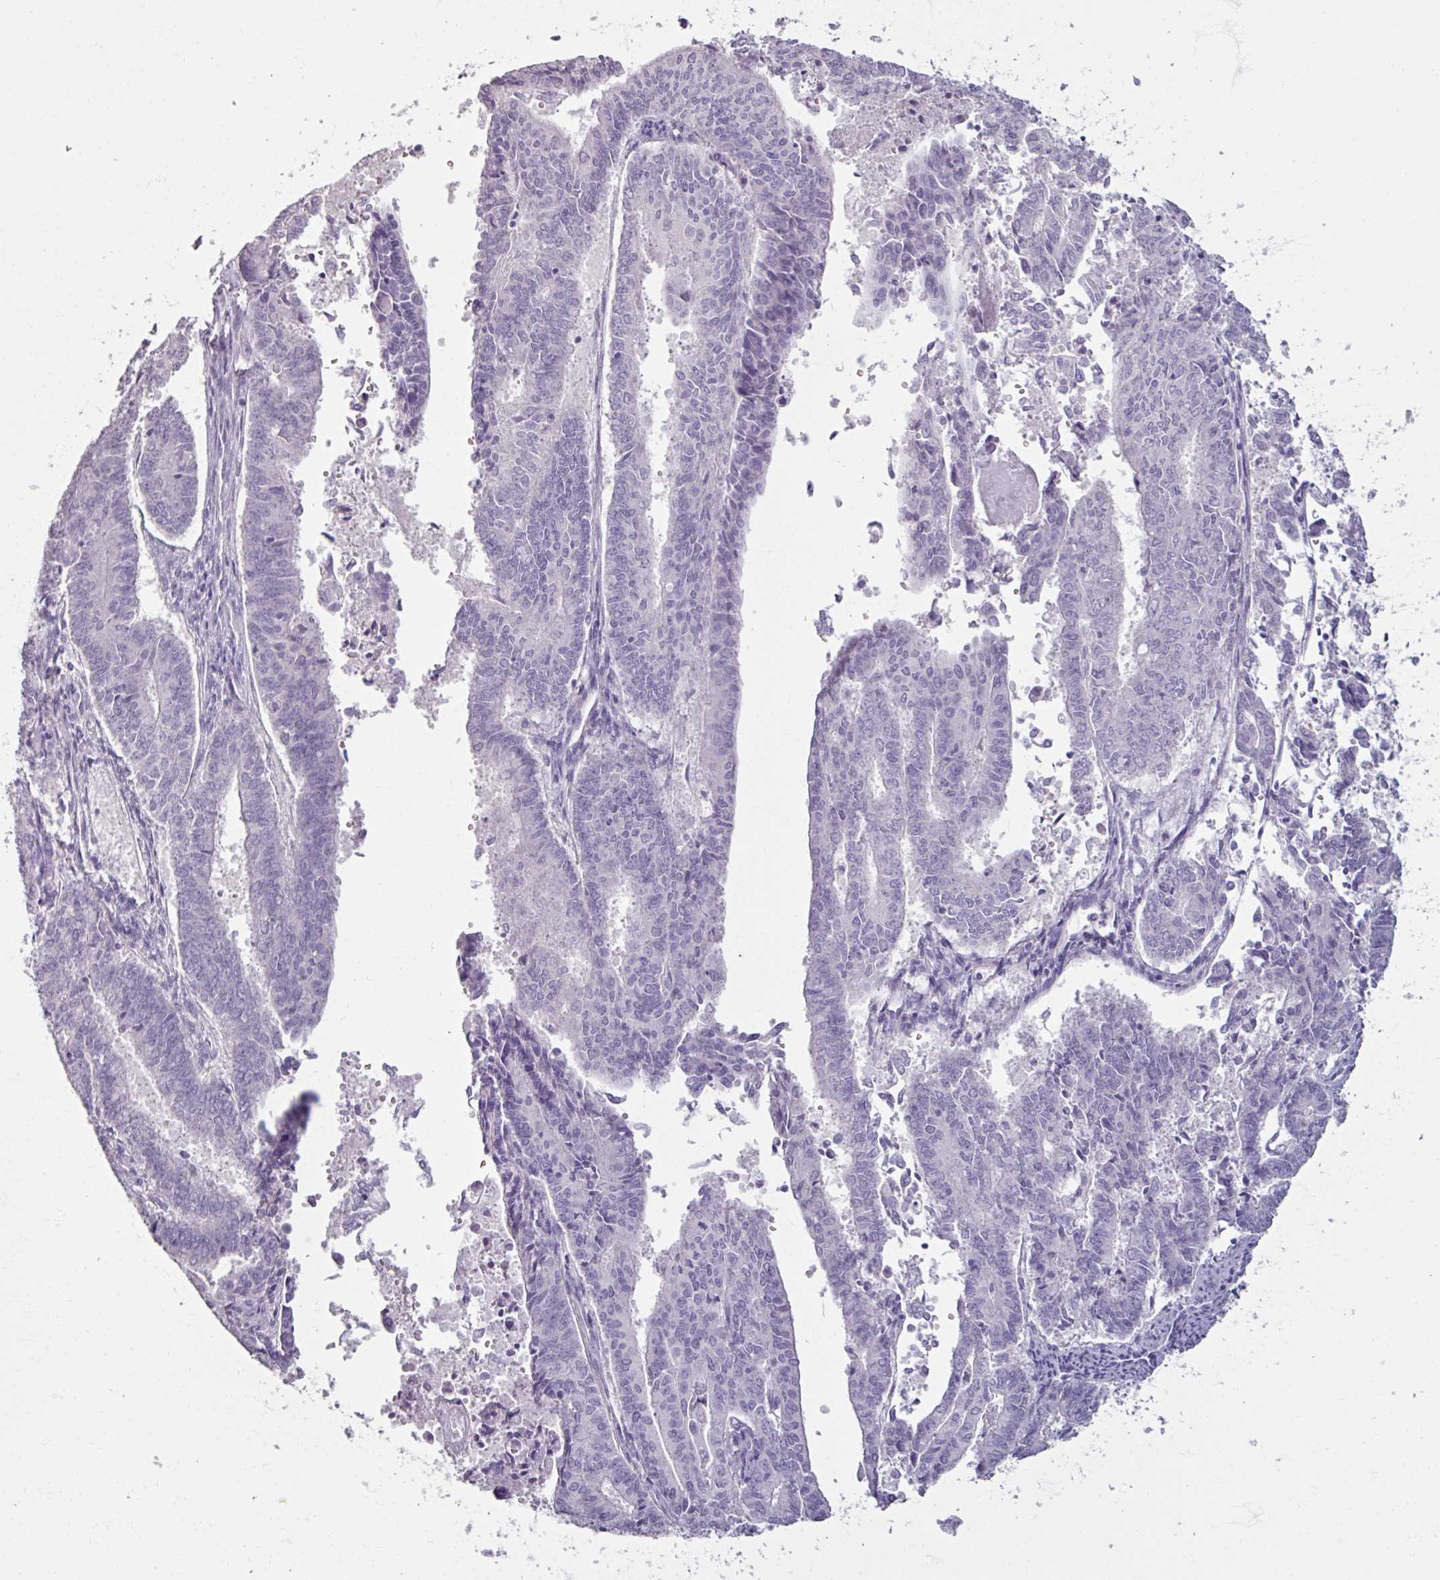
{"staining": {"intensity": "negative", "quantity": "none", "location": "none"}, "tissue": "endometrial cancer", "cell_type": "Tumor cells", "image_type": "cancer", "snomed": [{"axis": "morphology", "description": "Adenocarcinoma, NOS"}, {"axis": "topography", "description": "Endometrium"}], "caption": "DAB immunohistochemical staining of endometrial adenocarcinoma displays no significant expression in tumor cells.", "gene": "TG", "patient": {"sex": "female", "age": 59}}